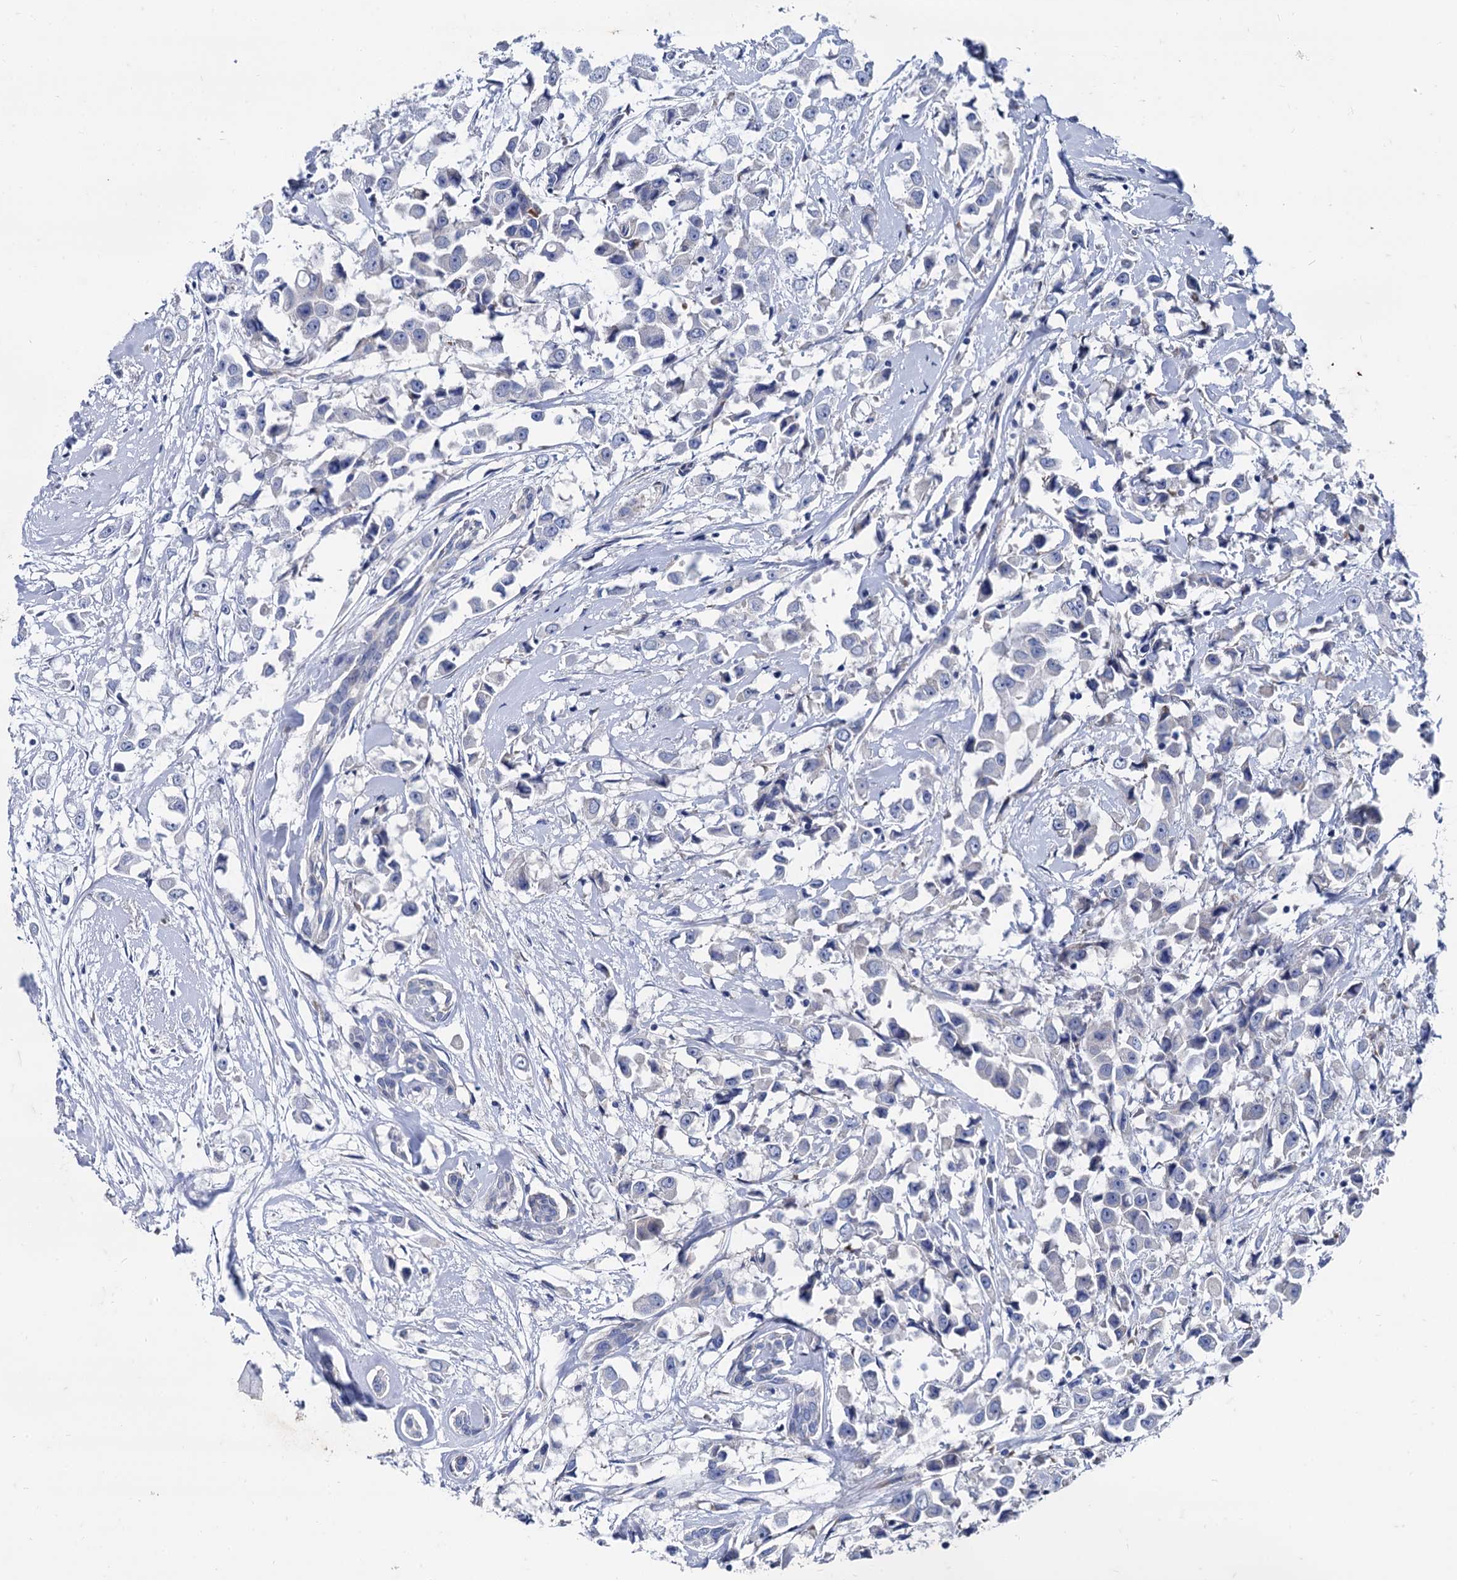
{"staining": {"intensity": "negative", "quantity": "none", "location": "none"}, "tissue": "breast cancer", "cell_type": "Tumor cells", "image_type": "cancer", "snomed": [{"axis": "morphology", "description": "Duct carcinoma"}, {"axis": "topography", "description": "Breast"}], "caption": "This is a histopathology image of IHC staining of infiltrating ductal carcinoma (breast), which shows no expression in tumor cells.", "gene": "FOXR2", "patient": {"sex": "female", "age": 61}}